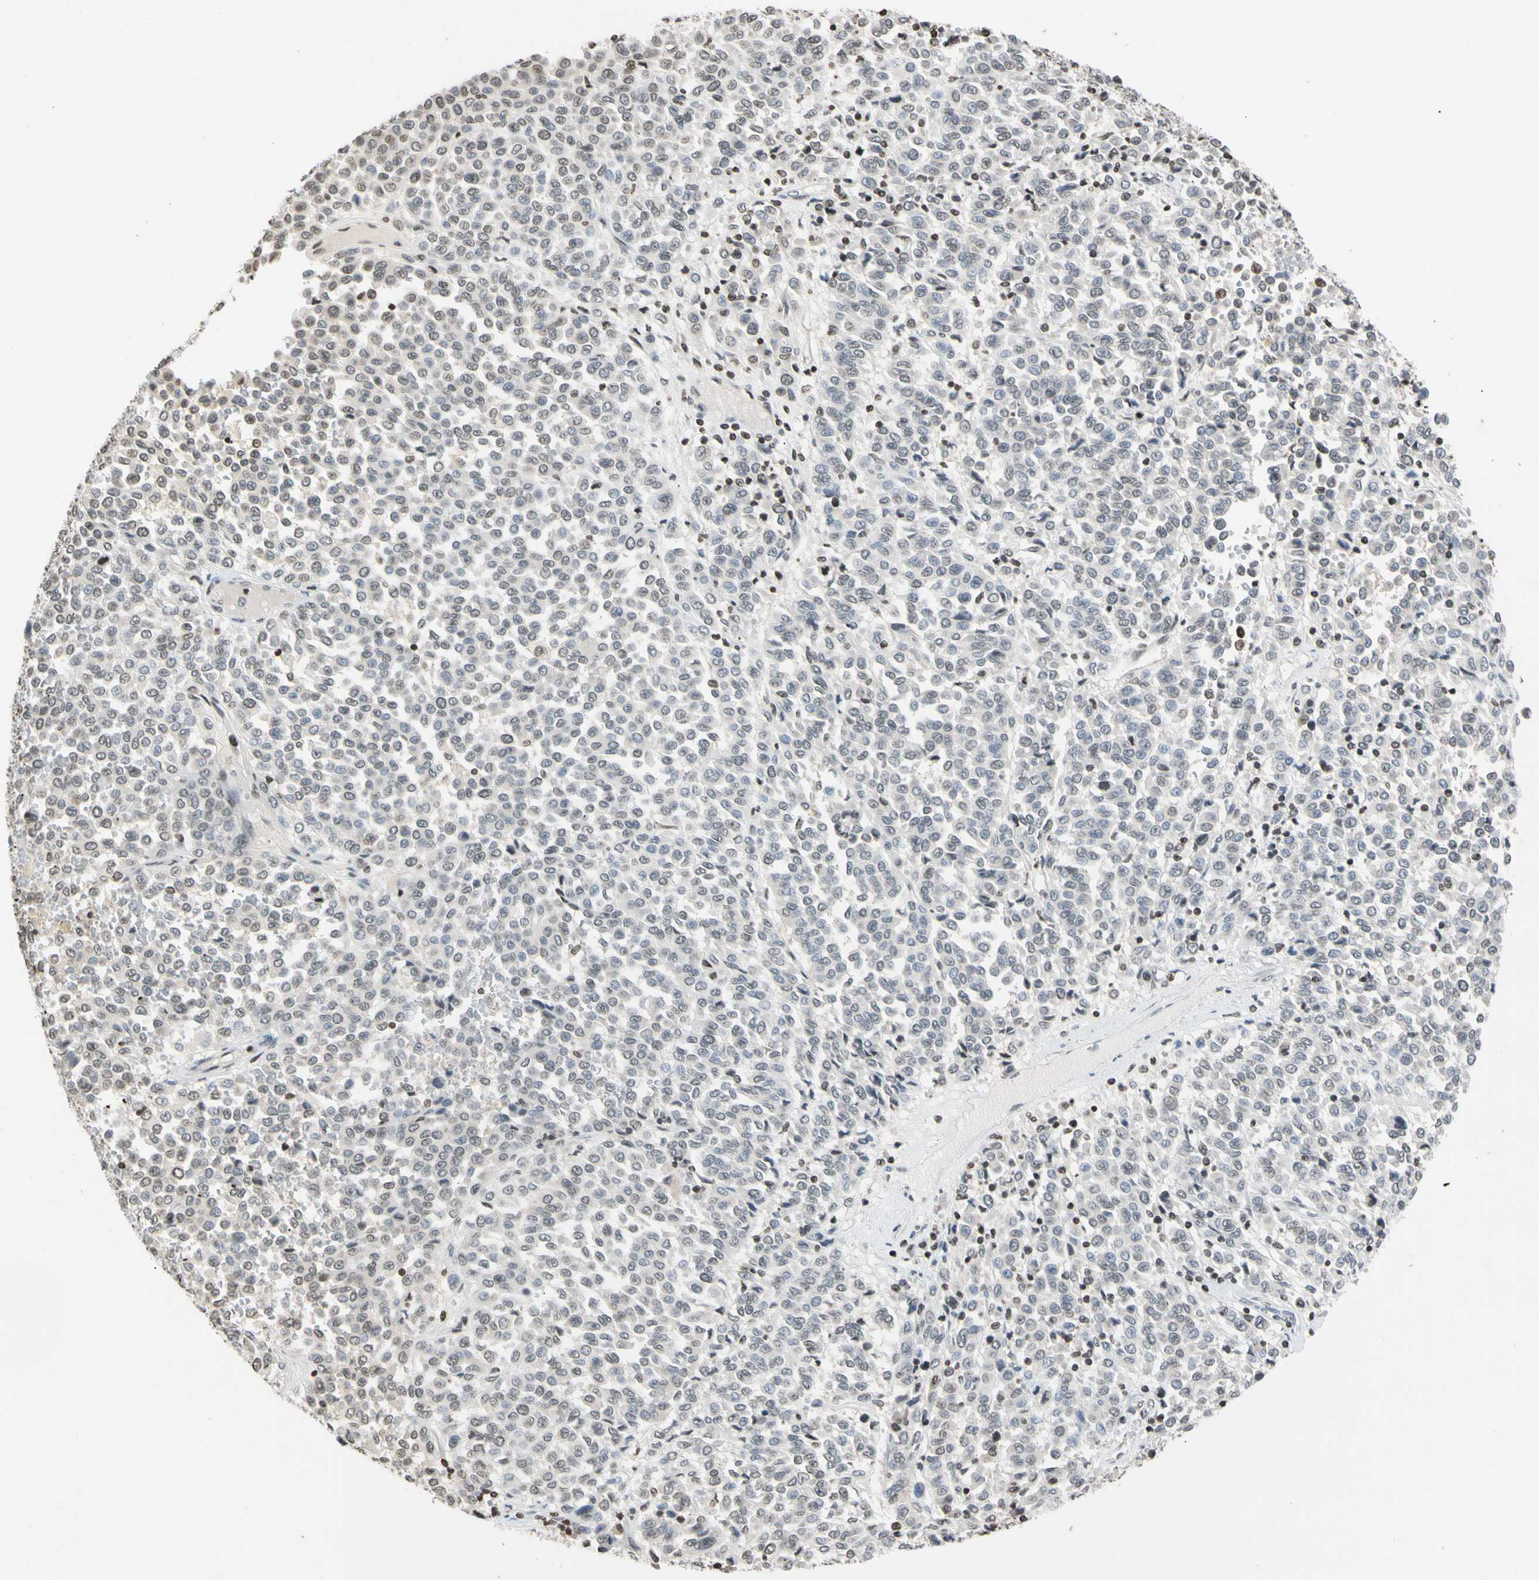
{"staining": {"intensity": "negative", "quantity": "none", "location": "none"}, "tissue": "melanoma", "cell_type": "Tumor cells", "image_type": "cancer", "snomed": [{"axis": "morphology", "description": "Malignant melanoma, Metastatic site"}, {"axis": "topography", "description": "Pancreas"}], "caption": "Immunohistochemistry micrograph of neoplastic tissue: melanoma stained with DAB (3,3'-diaminobenzidine) exhibits no significant protein staining in tumor cells. (IHC, brightfield microscopy, high magnification).", "gene": "GPX4", "patient": {"sex": "female", "age": 30}}